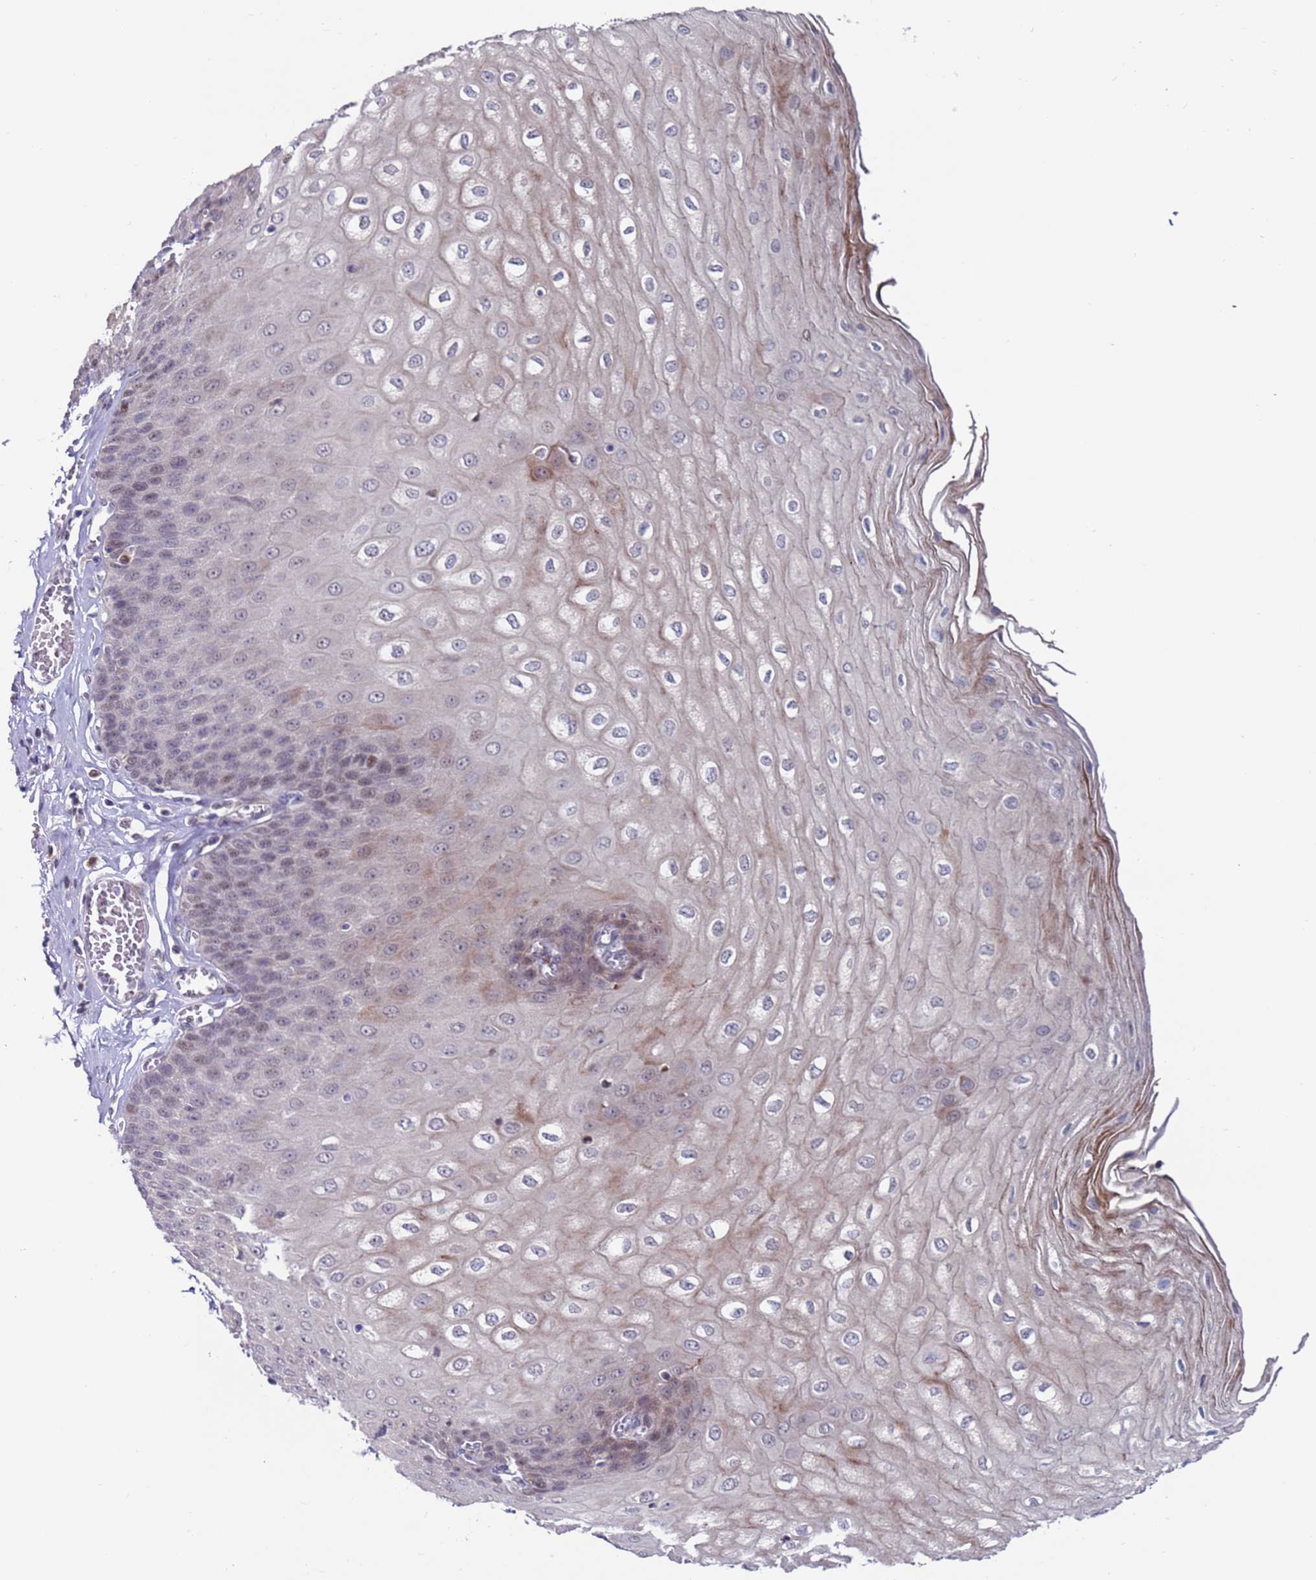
{"staining": {"intensity": "moderate", "quantity": "25%-75%", "location": "cytoplasmic/membranous,nuclear"}, "tissue": "esophagus", "cell_type": "Squamous epithelial cells", "image_type": "normal", "snomed": [{"axis": "morphology", "description": "Normal tissue, NOS"}, {"axis": "topography", "description": "Esophagus"}], "caption": "A histopathology image showing moderate cytoplasmic/membranous,nuclear positivity in about 25%-75% of squamous epithelial cells in benign esophagus, as visualized by brown immunohistochemical staining.", "gene": "FBXO27", "patient": {"sex": "male", "age": 60}}